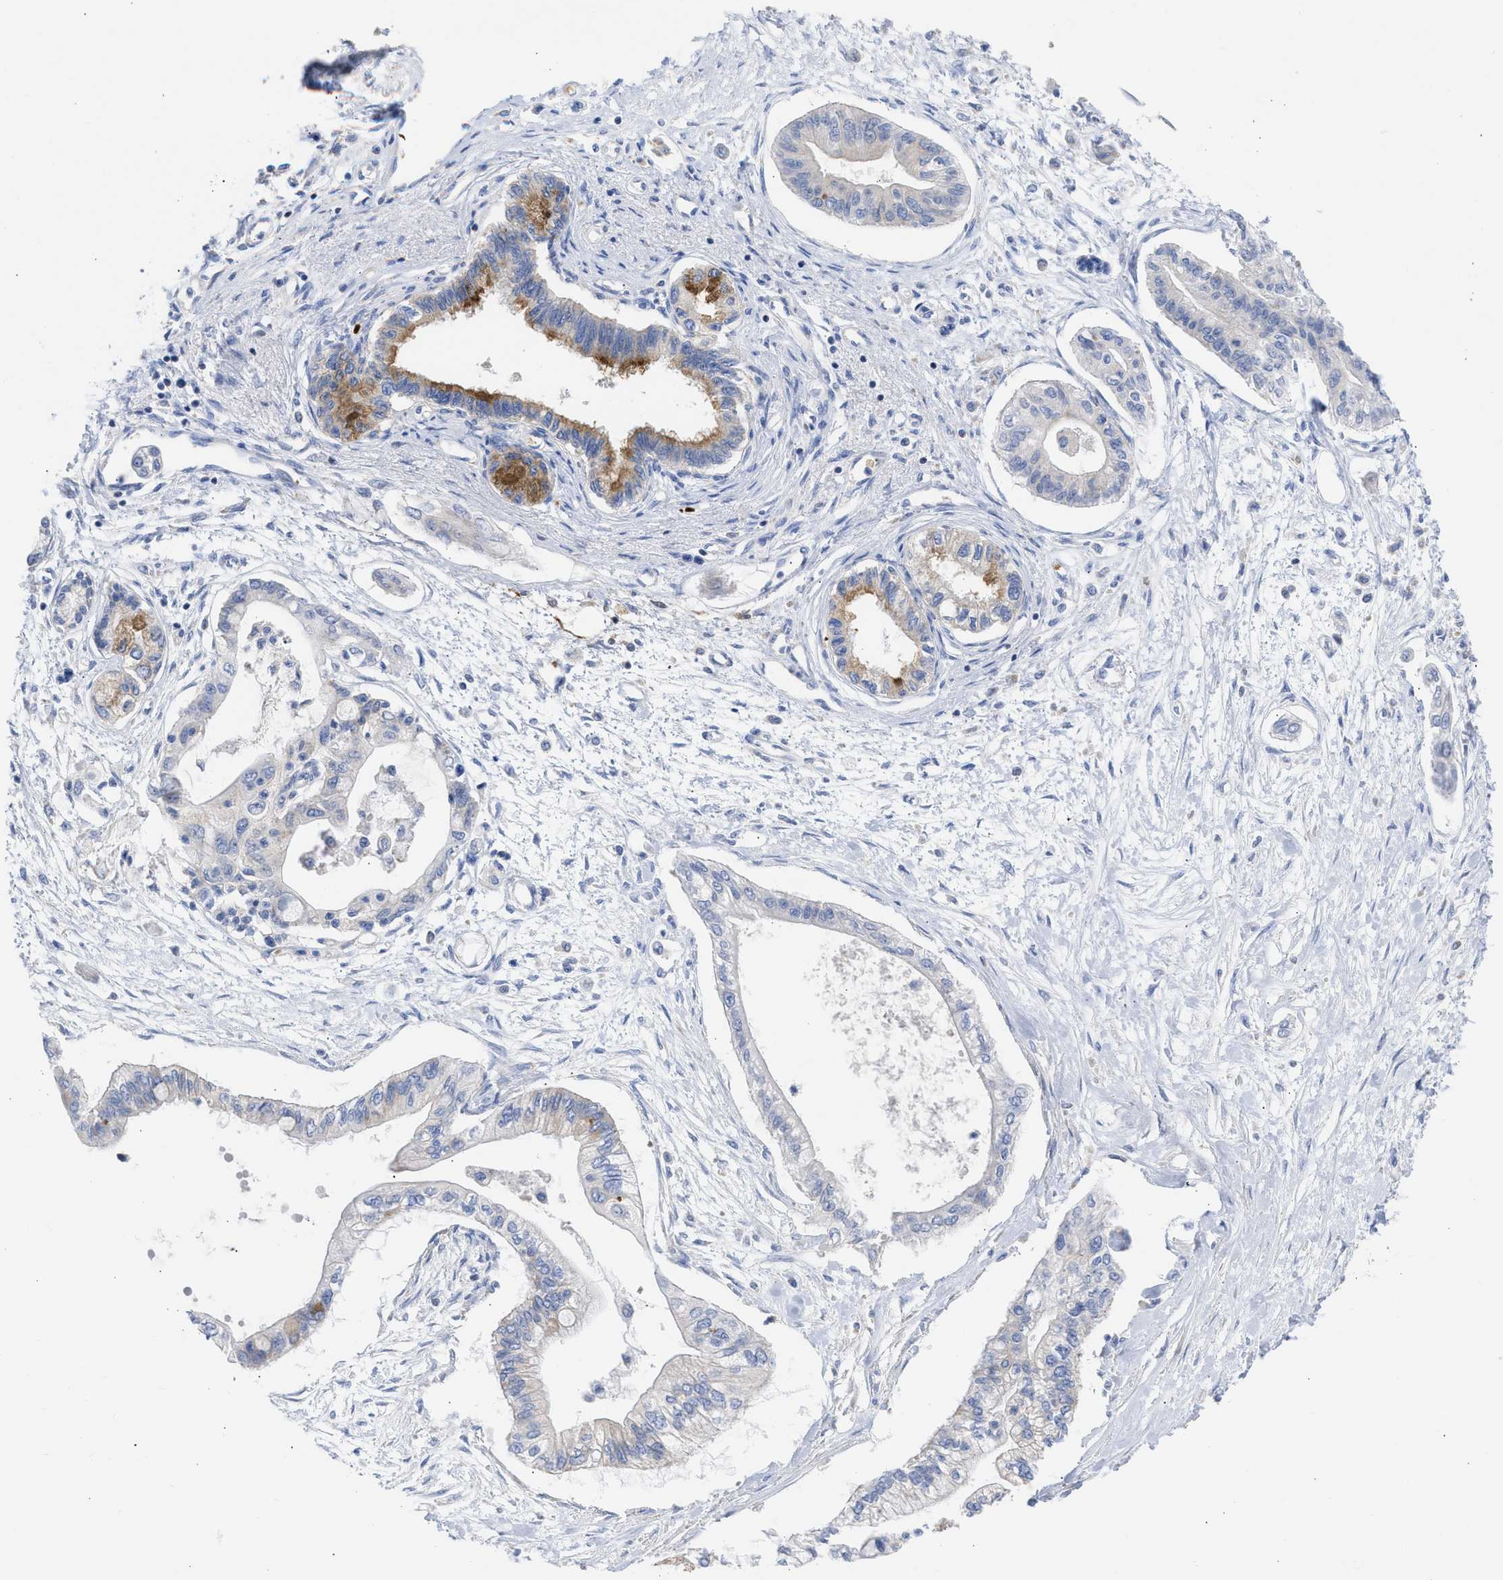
{"staining": {"intensity": "moderate", "quantity": "<25%", "location": "cytoplasmic/membranous"}, "tissue": "pancreatic cancer", "cell_type": "Tumor cells", "image_type": "cancer", "snomed": [{"axis": "morphology", "description": "Adenocarcinoma, NOS"}, {"axis": "topography", "description": "Pancreas"}], "caption": "Pancreatic cancer (adenocarcinoma) tissue shows moderate cytoplasmic/membranous expression in approximately <25% of tumor cells", "gene": "BTG3", "patient": {"sex": "female", "age": 77}}